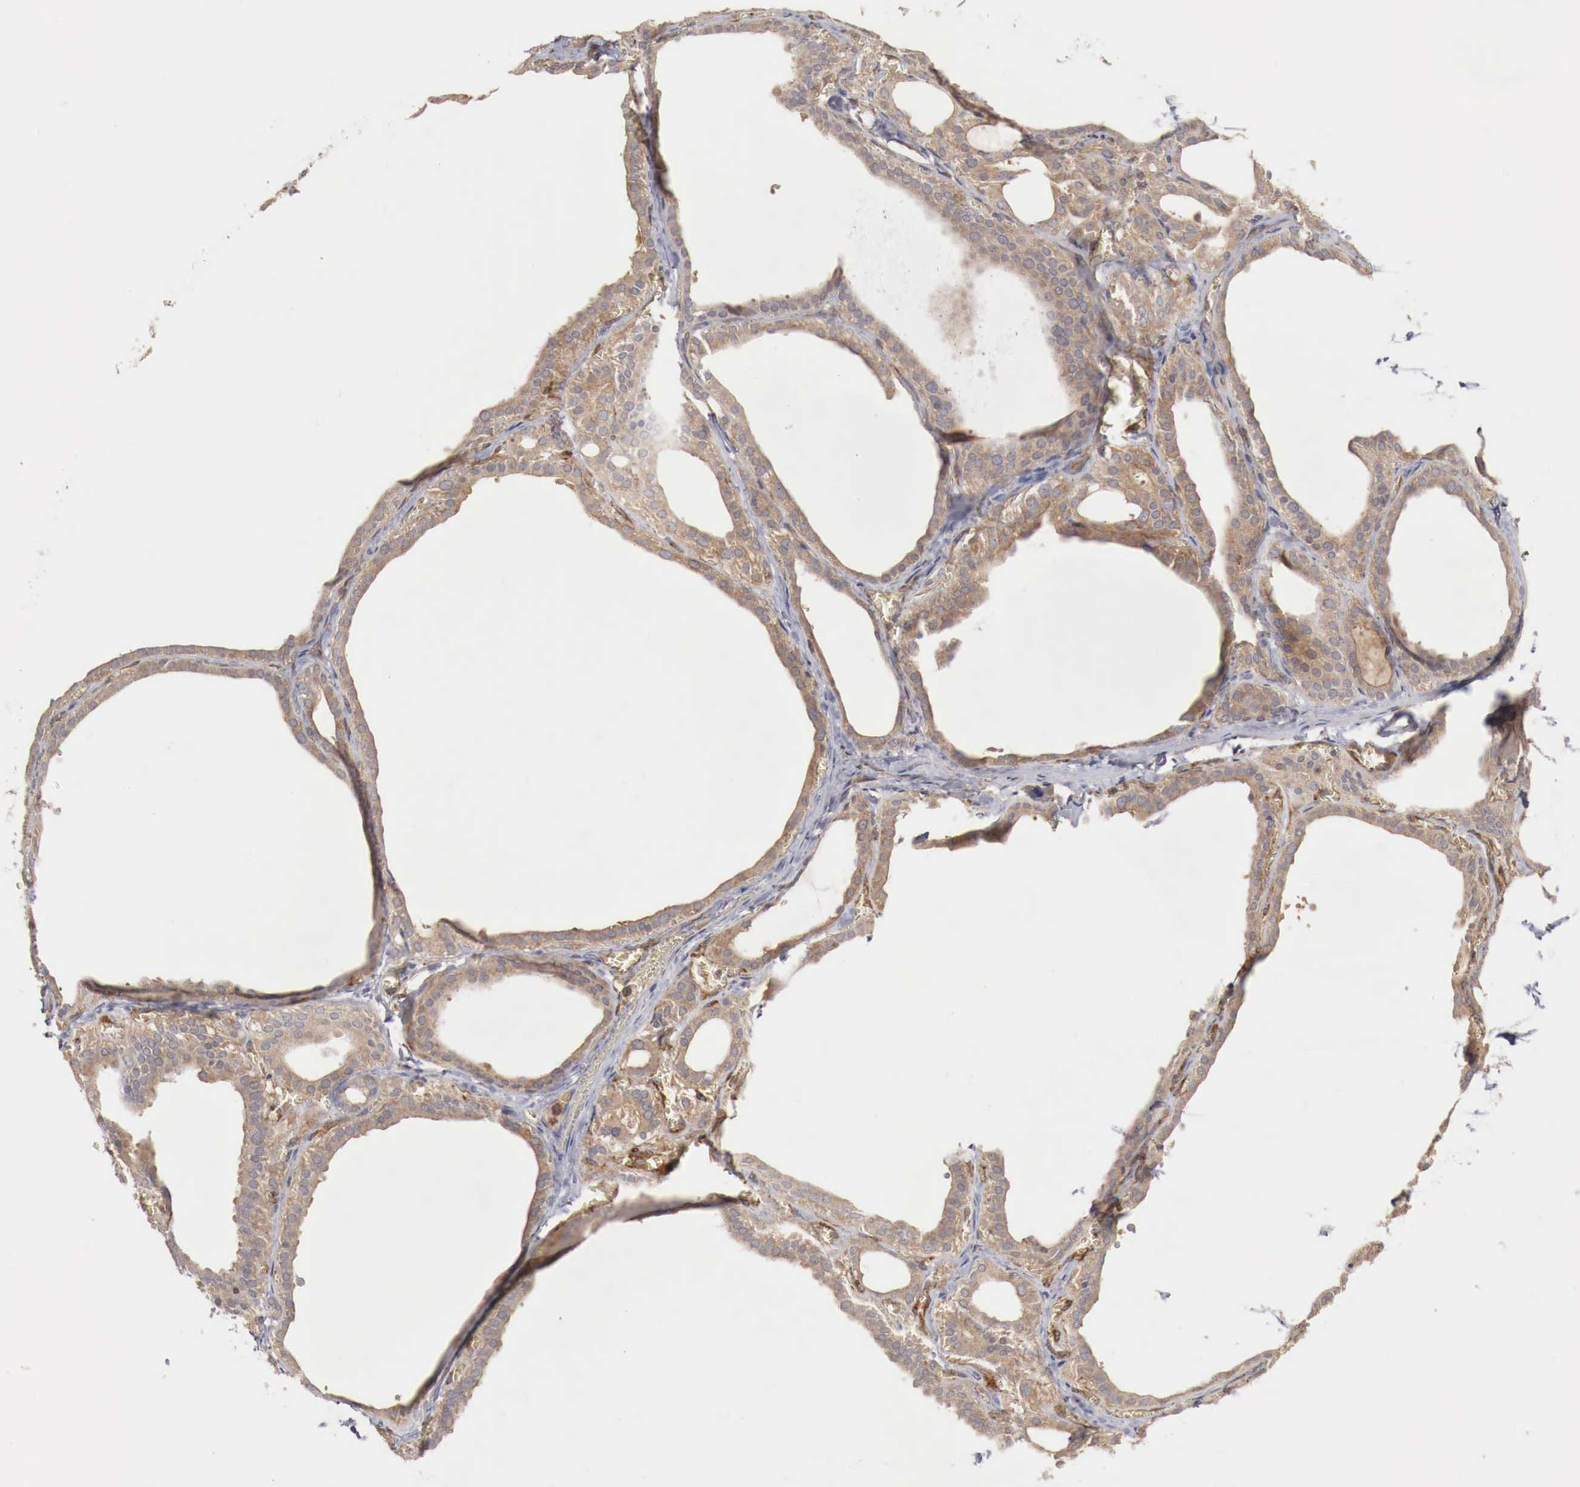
{"staining": {"intensity": "weak", "quantity": ">75%", "location": "cytoplasmic/membranous"}, "tissue": "thyroid gland", "cell_type": "Glandular cells", "image_type": "normal", "snomed": [{"axis": "morphology", "description": "Normal tissue, NOS"}, {"axis": "topography", "description": "Thyroid gland"}], "caption": "Weak cytoplasmic/membranous positivity is identified in approximately >75% of glandular cells in unremarkable thyroid gland. The staining is performed using DAB brown chromogen to label protein expression. The nuclei are counter-stained blue using hematoxylin.", "gene": "ARMCX4", "patient": {"sex": "female", "age": 55}}